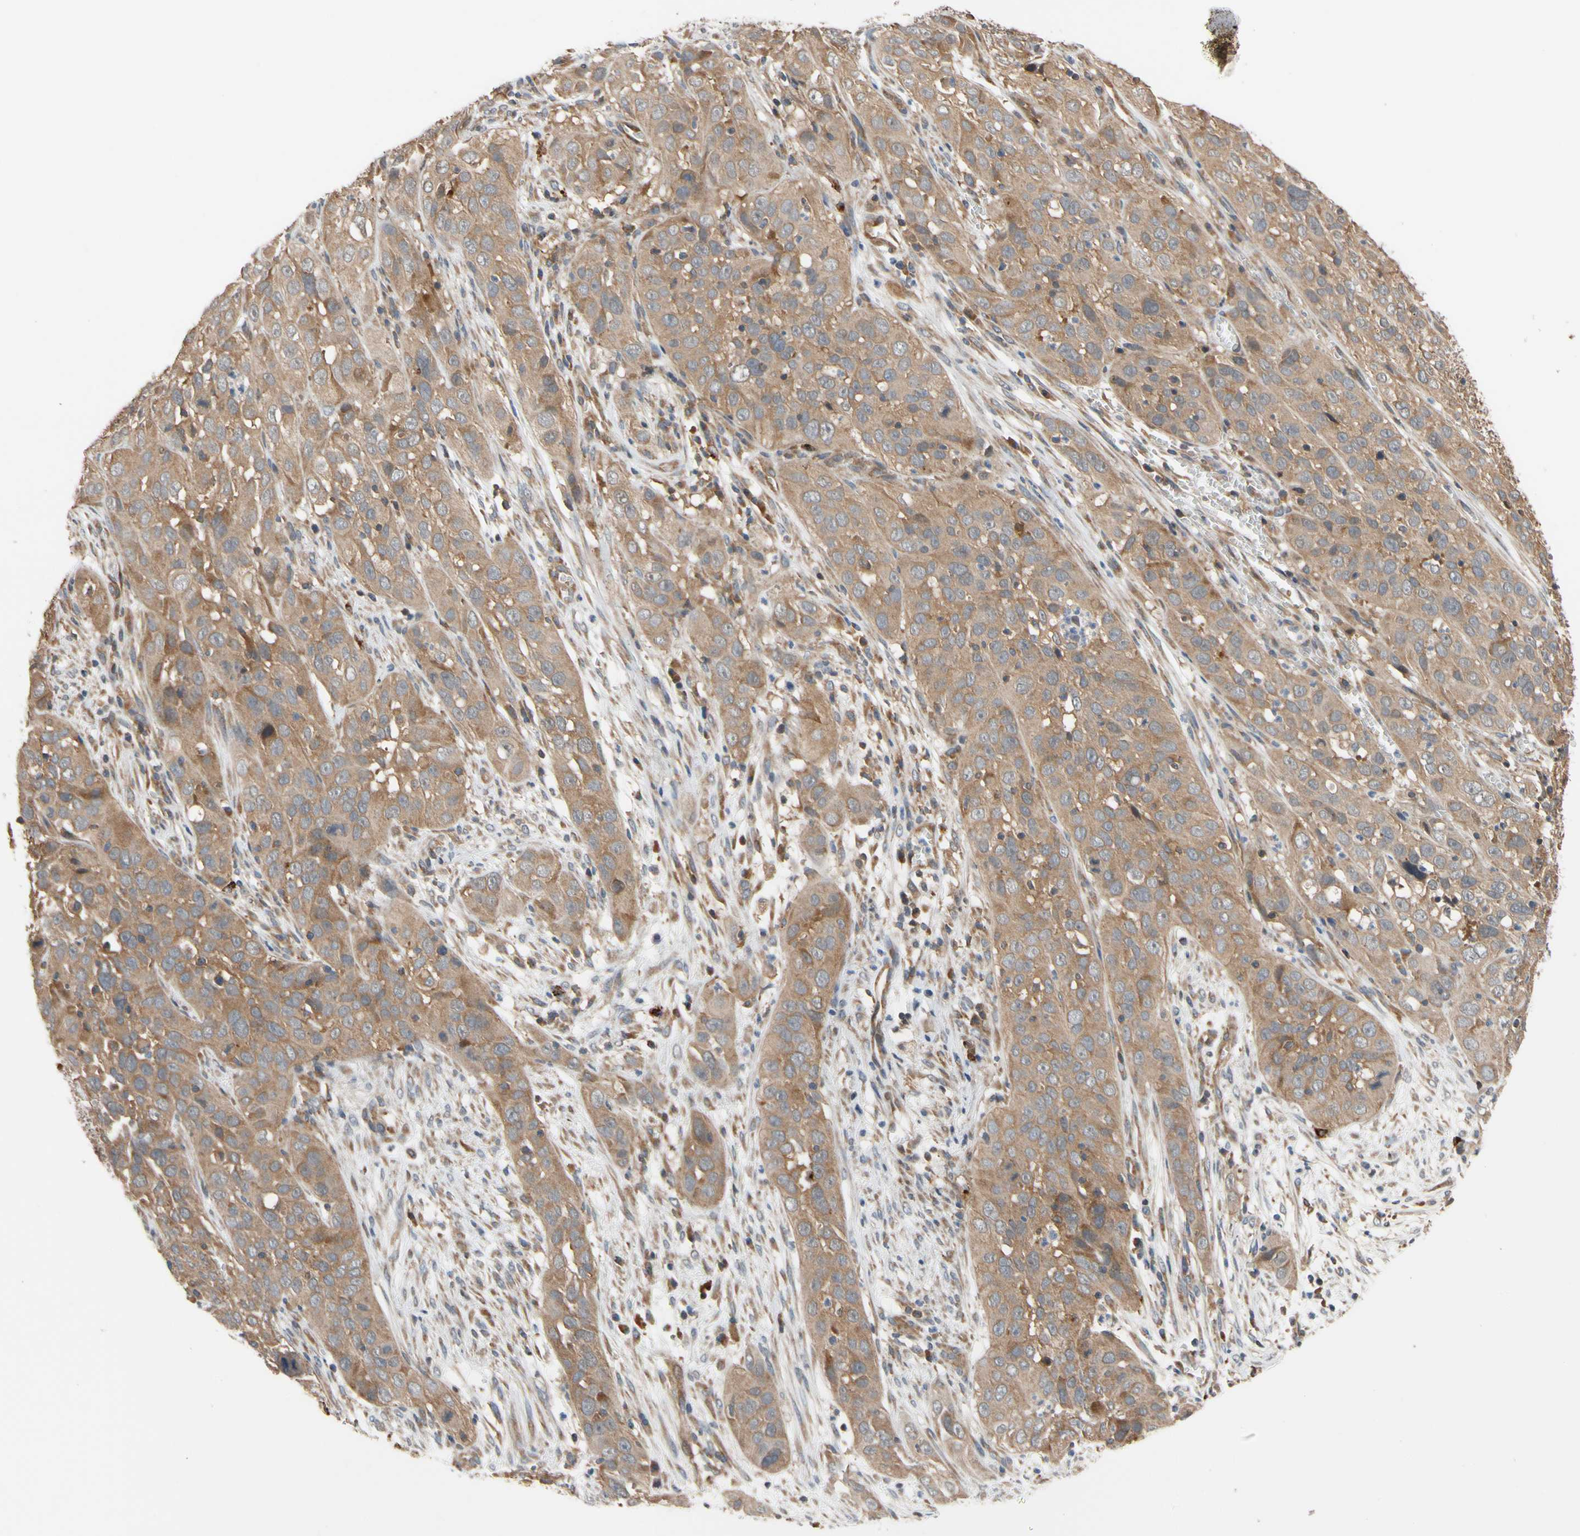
{"staining": {"intensity": "moderate", "quantity": ">75%", "location": "cytoplasmic/membranous"}, "tissue": "cervical cancer", "cell_type": "Tumor cells", "image_type": "cancer", "snomed": [{"axis": "morphology", "description": "Squamous cell carcinoma, NOS"}, {"axis": "topography", "description": "Cervix"}], "caption": "Human cervical cancer (squamous cell carcinoma) stained with a protein marker shows moderate staining in tumor cells.", "gene": "ANKHD1", "patient": {"sex": "female", "age": 32}}